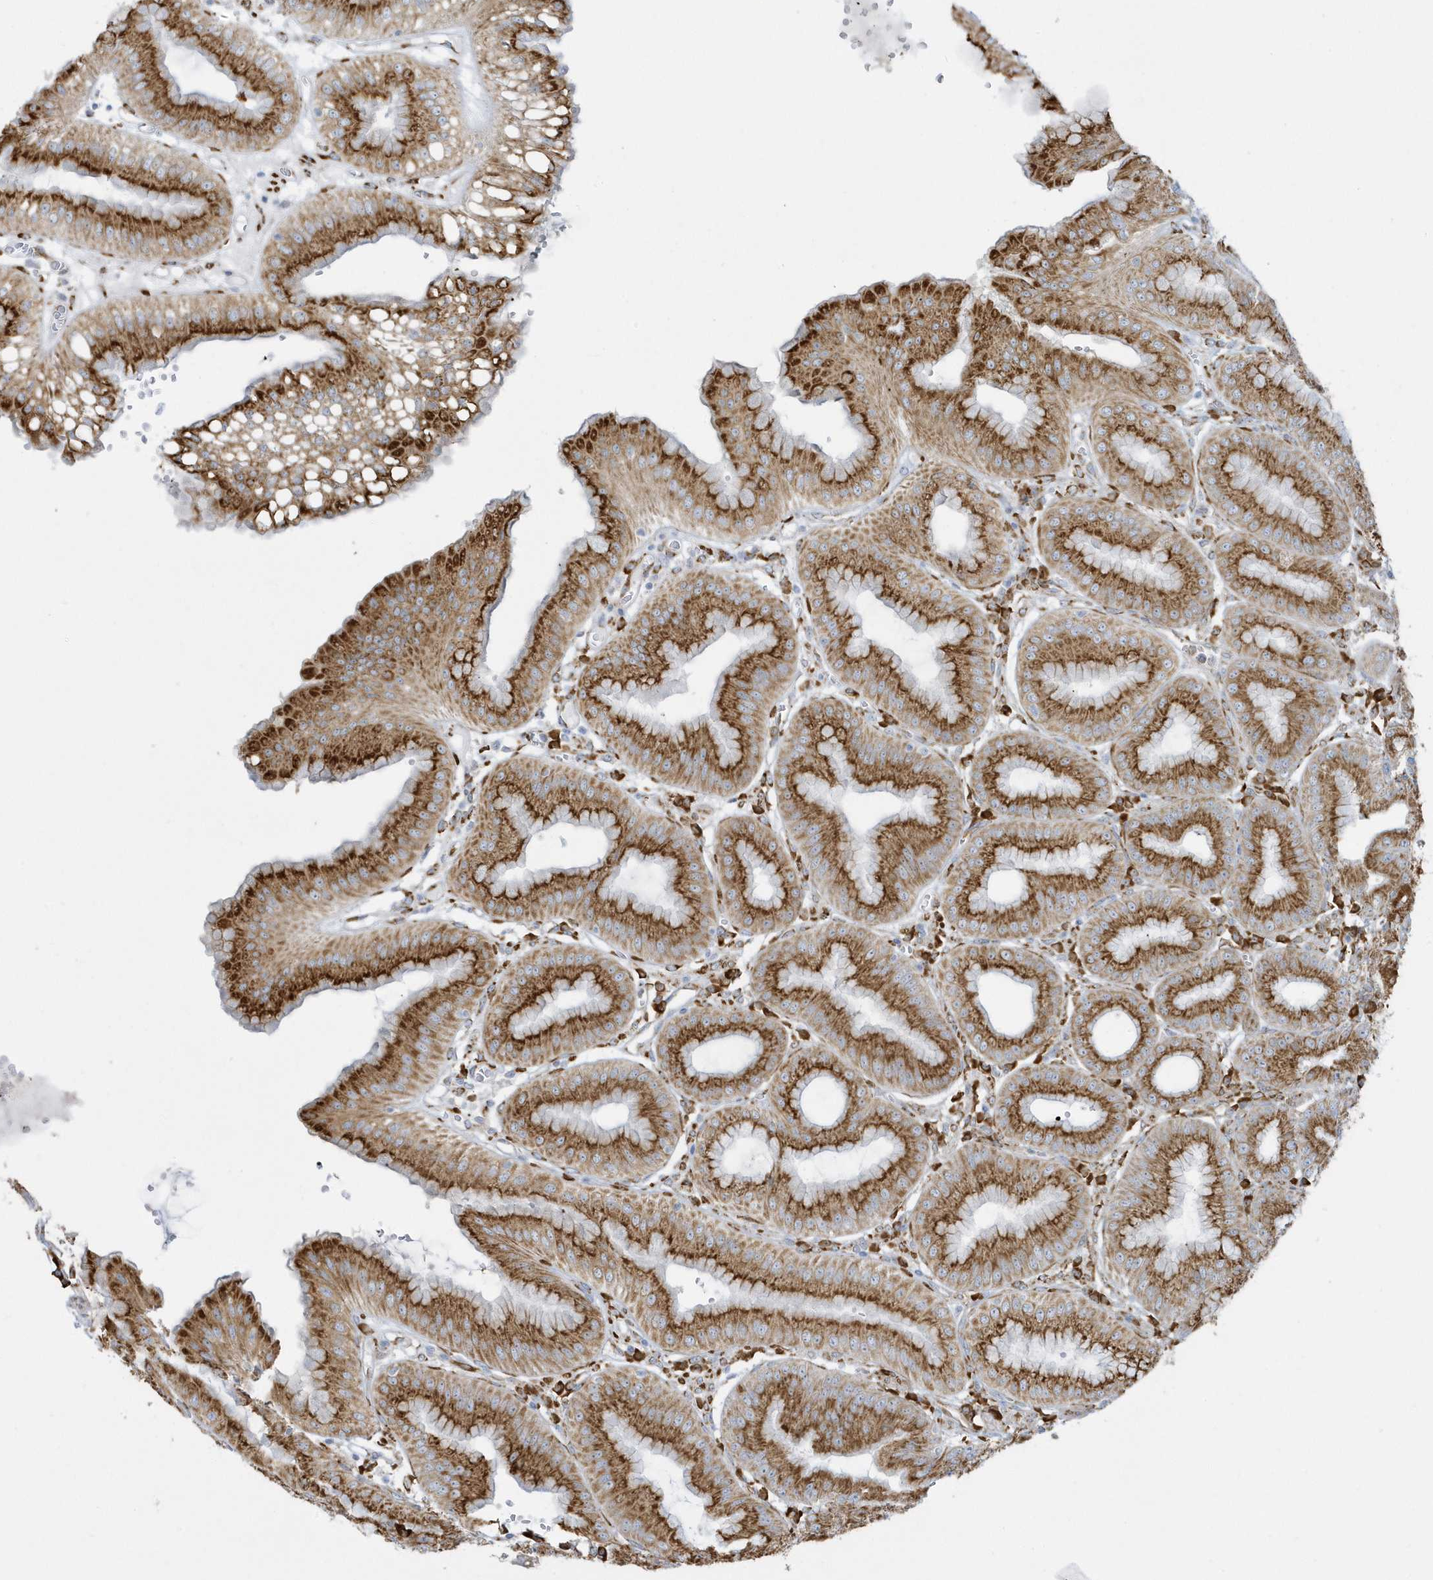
{"staining": {"intensity": "strong", "quantity": ">75%", "location": "cytoplasmic/membranous"}, "tissue": "stomach", "cell_type": "Glandular cells", "image_type": "normal", "snomed": [{"axis": "morphology", "description": "Normal tissue, NOS"}, {"axis": "topography", "description": "Stomach, lower"}], "caption": "IHC (DAB (3,3'-diaminobenzidine)) staining of unremarkable stomach displays strong cytoplasmic/membranous protein expression in approximately >75% of glandular cells.", "gene": "DCAF1", "patient": {"sex": "male", "age": 71}}